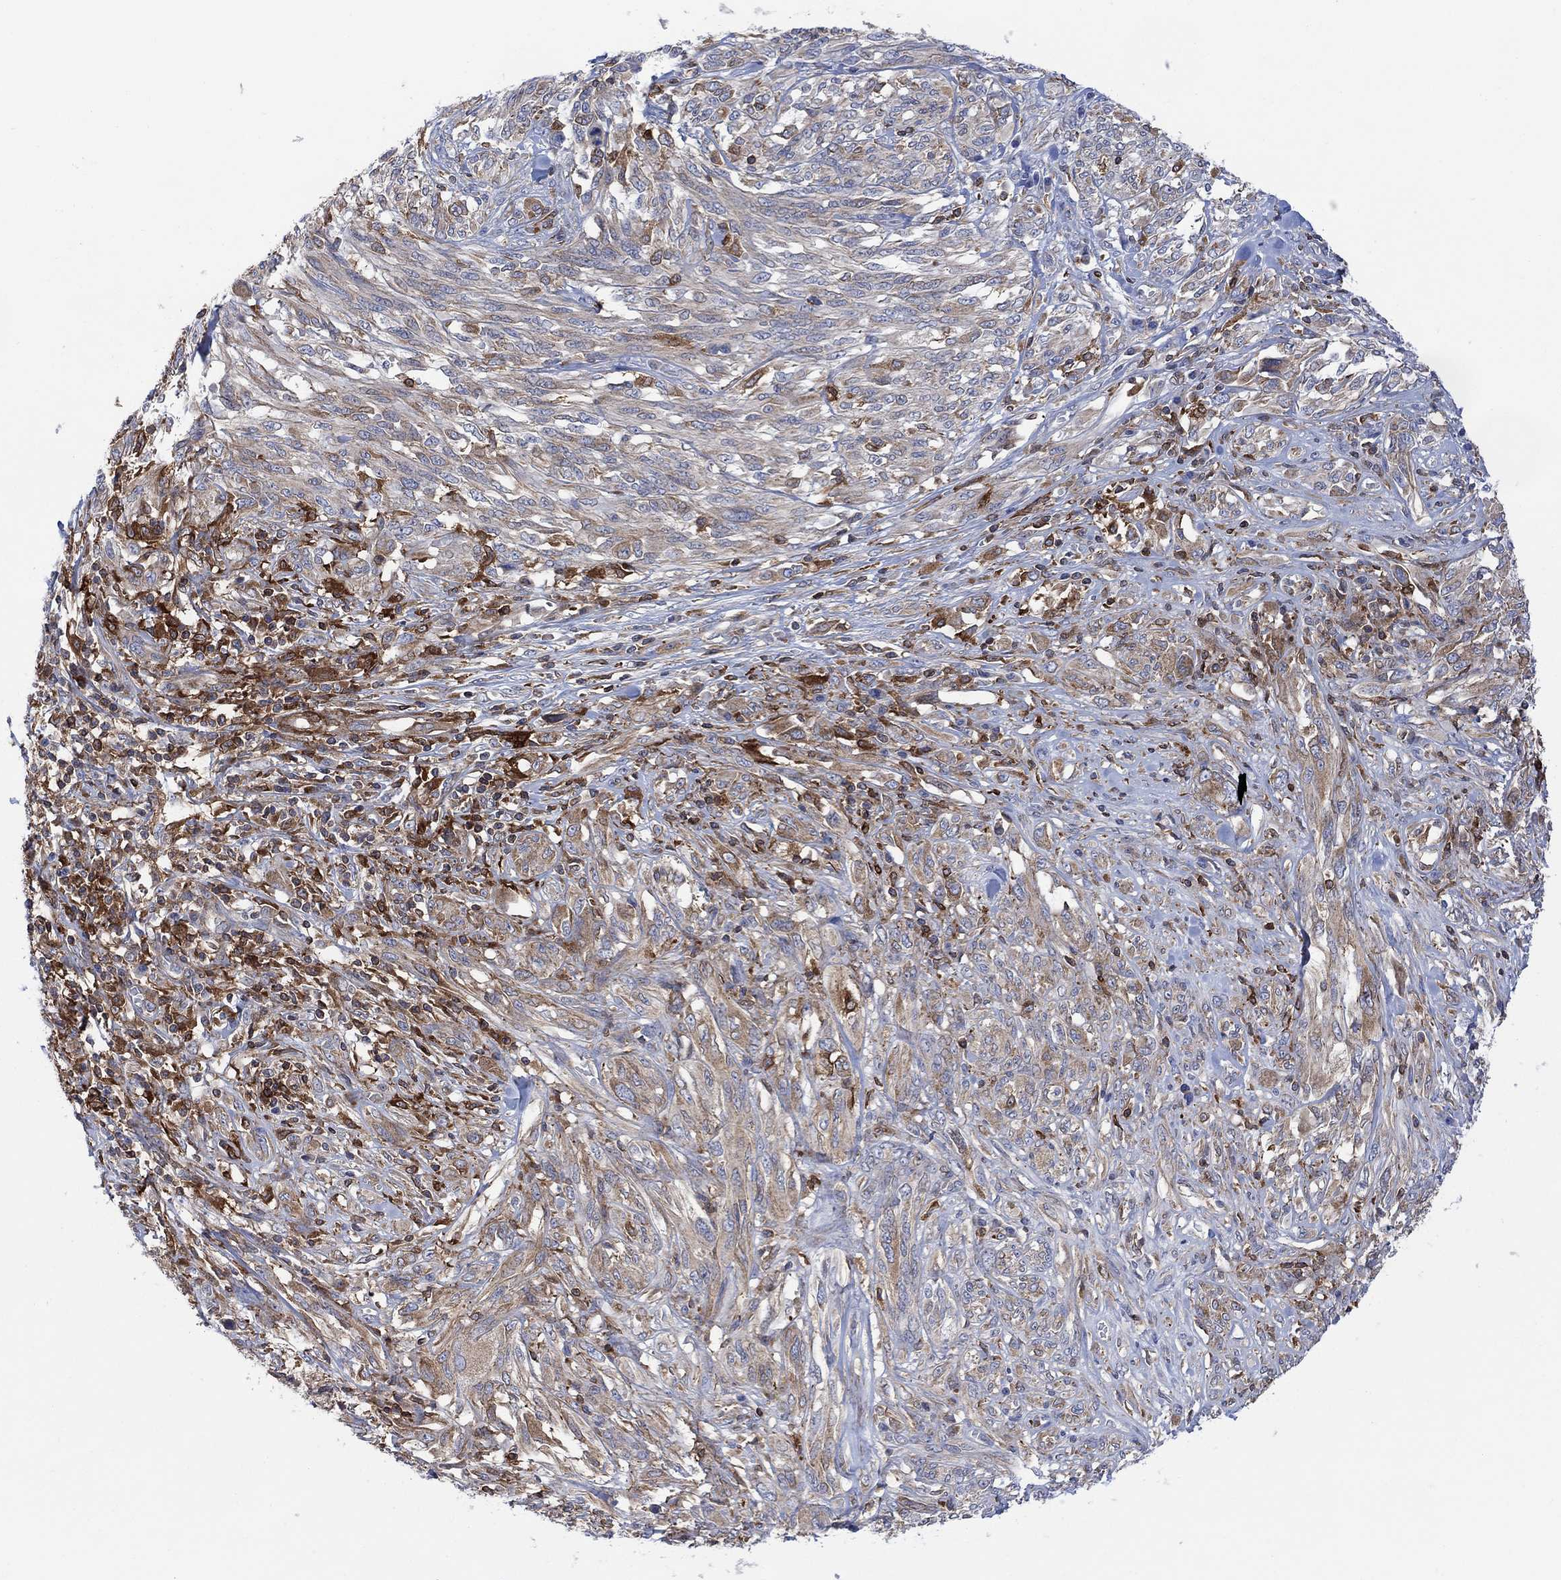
{"staining": {"intensity": "weak", "quantity": ">75%", "location": "cytoplasmic/membranous"}, "tissue": "melanoma", "cell_type": "Tumor cells", "image_type": "cancer", "snomed": [{"axis": "morphology", "description": "Malignant melanoma, NOS"}, {"axis": "topography", "description": "Skin"}], "caption": "DAB (3,3'-diaminobenzidine) immunohistochemical staining of malignant melanoma shows weak cytoplasmic/membranous protein expression in approximately >75% of tumor cells.", "gene": "GBP5", "patient": {"sex": "female", "age": 91}}